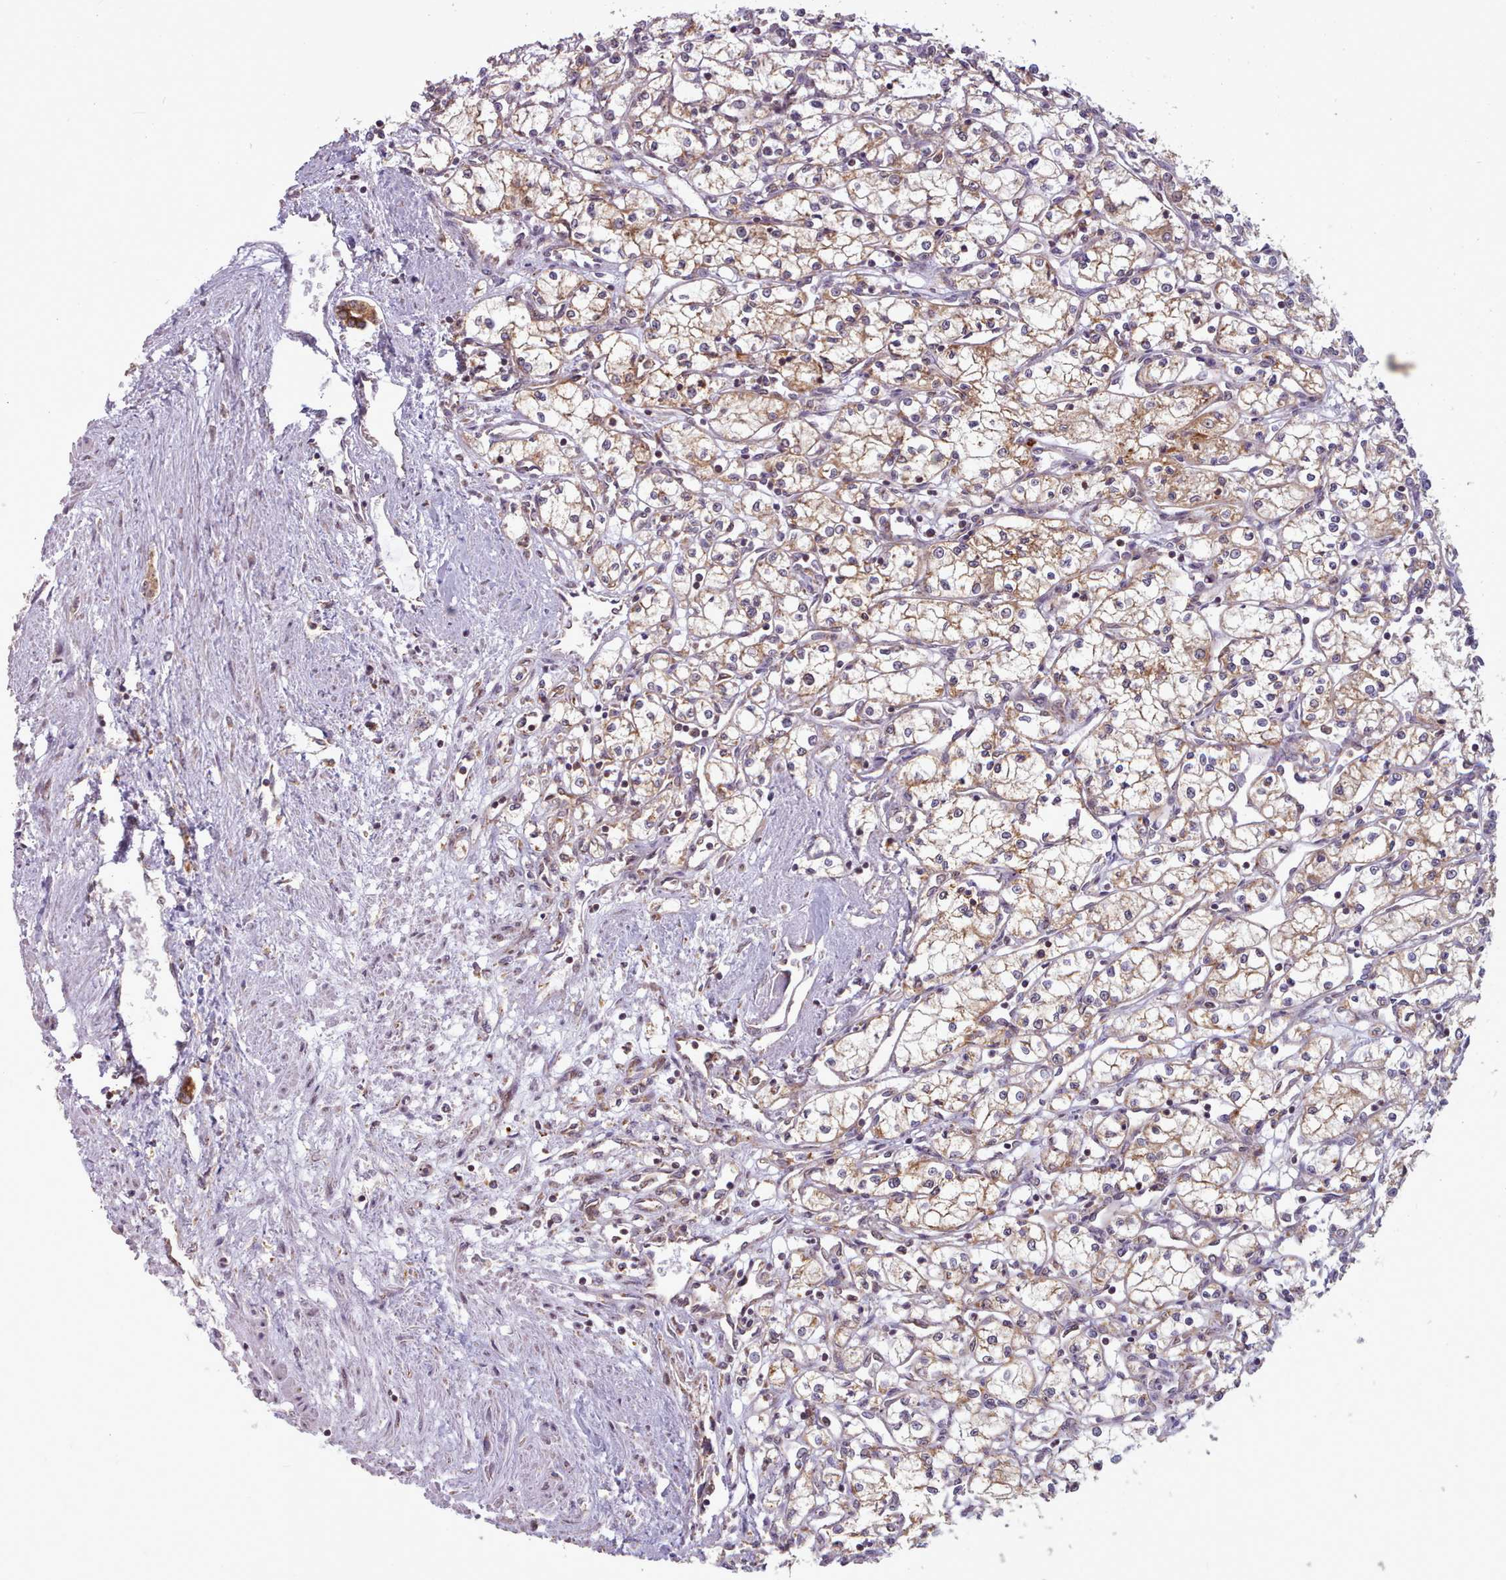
{"staining": {"intensity": "moderate", "quantity": "<25%", "location": "cytoplasmic/membranous"}, "tissue": "renal cancer", "cell_type": "Tumor cells", "image_type": "cancer", "snomed": [{"axis": "morphology", "description": "Adenocarcinoma, NOS"}, {"axis": "topography", "description": "Kidney"}], "caption": "Tumor cells exhibit moderate cytoplasmic/membranous positivity in about <25% of cells in adenocarcinoma (renal).", "gene": "CRYBG1", "patient": {"sex": "male", "age": 59}}